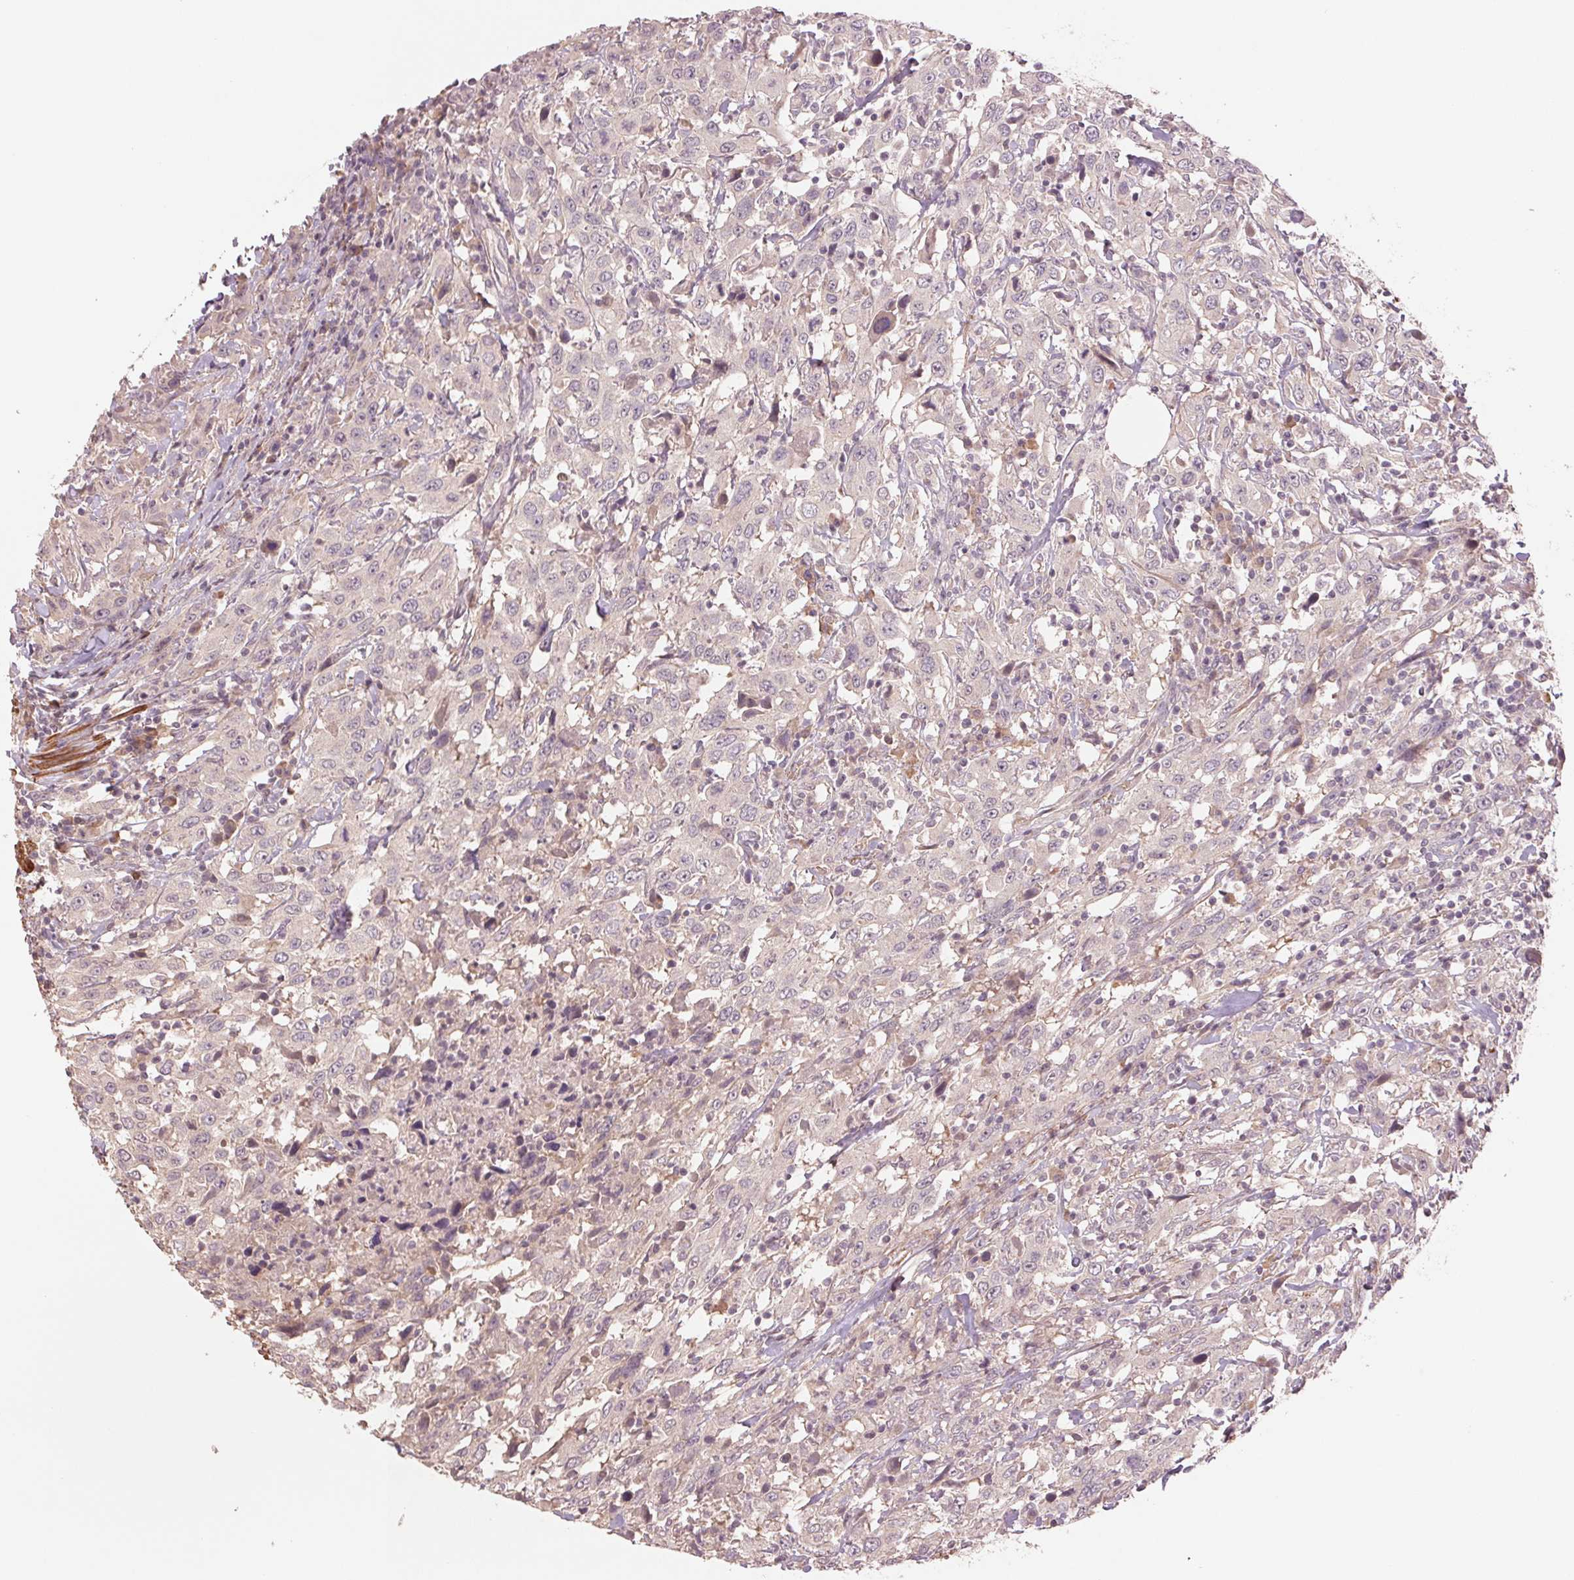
{"staining": {"intensity": "negative", "quantity": "none", "location": "none"}, "tissue": "urothelial cancer", "cell_type": "Tumor cells", "image_type": "cancer", "snomed": [{"axis": "morphology", "description": "Urothelial carcinoma, High grade"}, {"axis": "topography", "description": "Urinary bladder"}], "caption": "High-grade urothelial carcinoma was stained to show a protein in brown. There is no significant positivity in tumor cells.", "gene": "PPIA", "patient": {"sex": "male", "age": 61}}